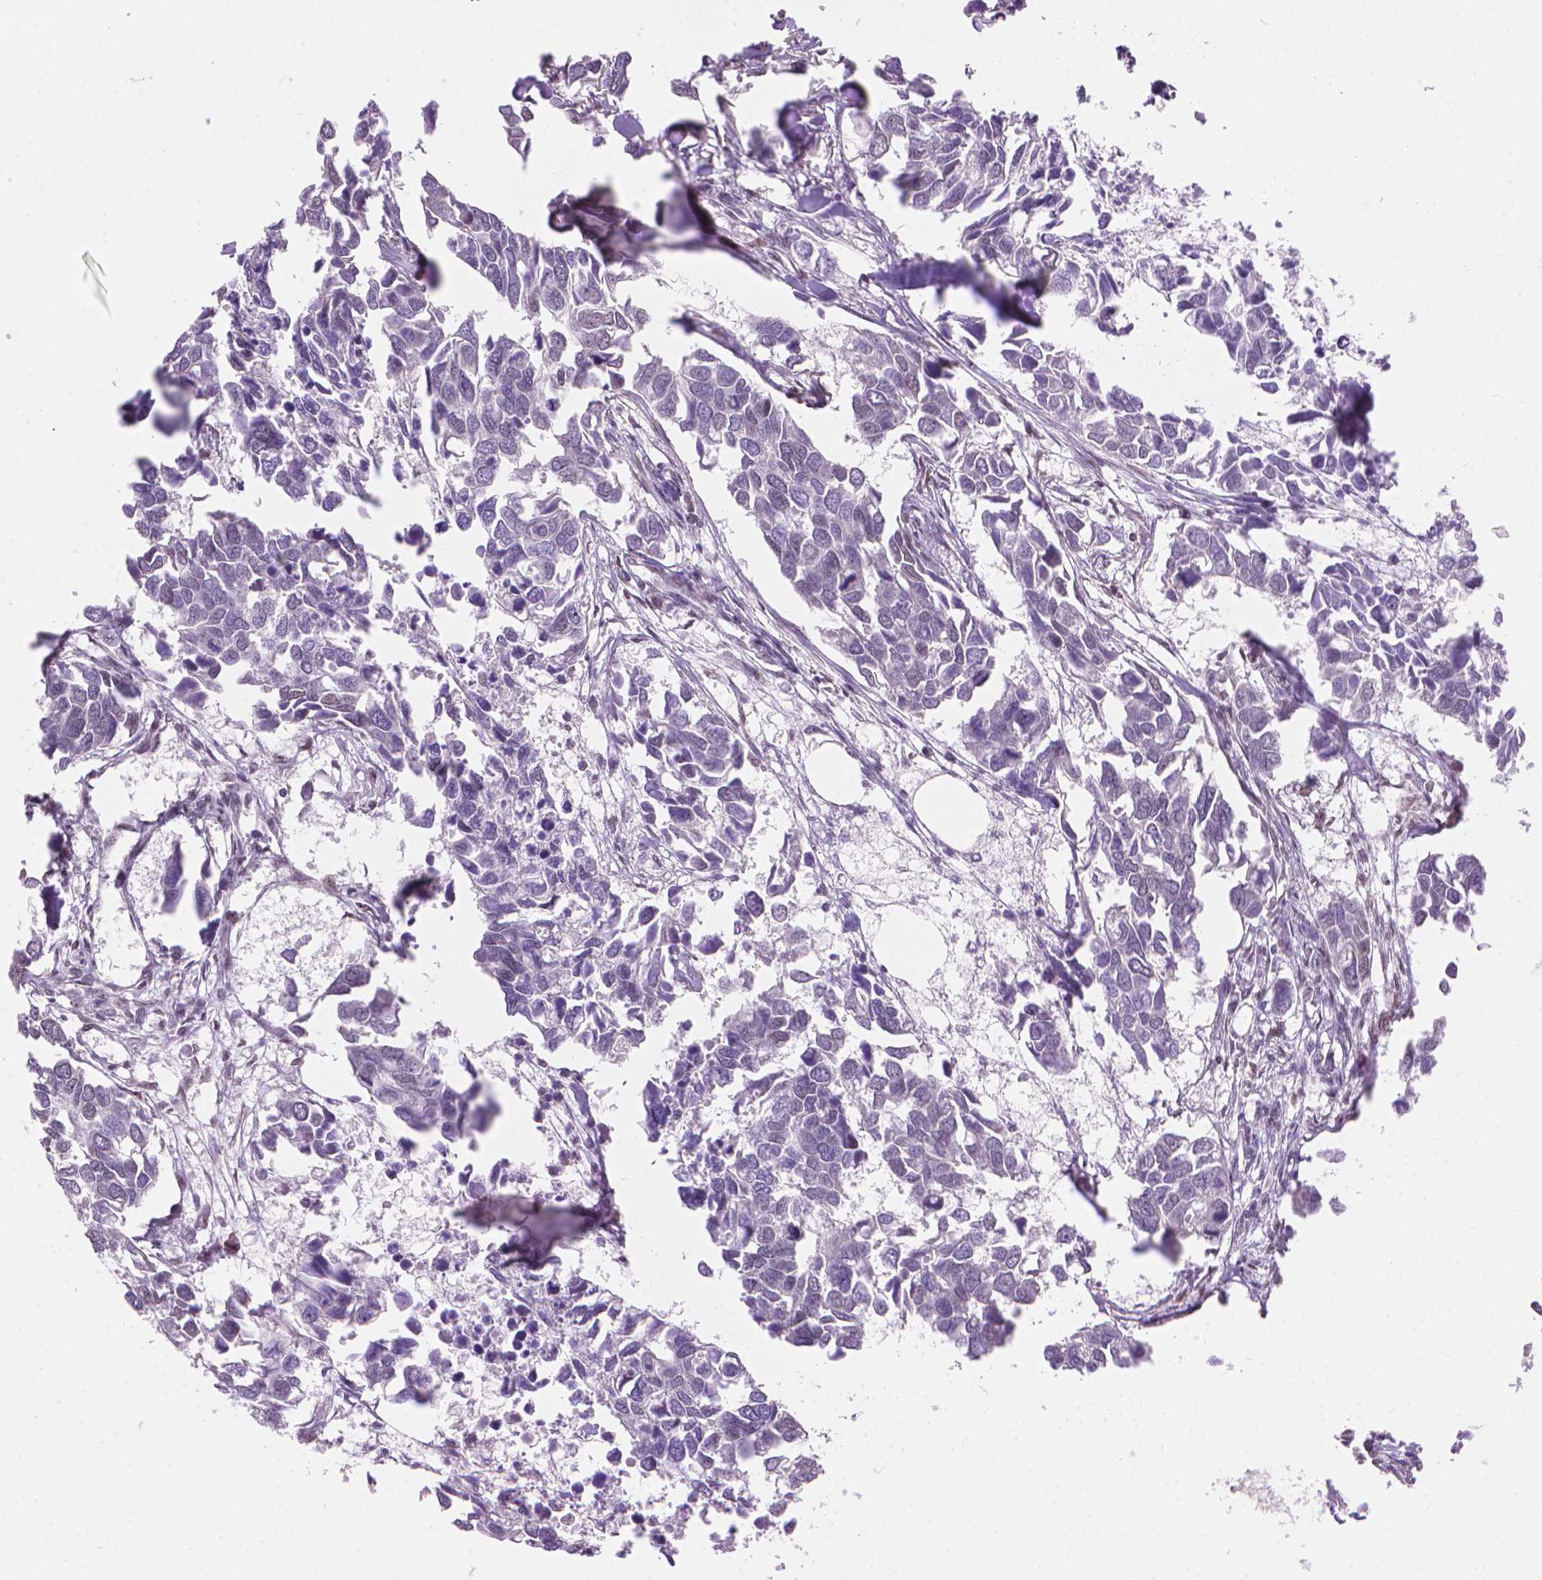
{"staining": {"intensity": "negative", "quantity": "none", "location": "none"}, "tissue": "breast cancer", "cell_type": "Tumor cells", "image_type": "cancer", "snomed": [{"axis": "morphology", "description": "Duct carcinoma"}, {"axis": "topography", "description": "Breast"}], "caption": "Breast cancer was stained to show a protein in brown. There is no significant positivity in tumor cells.", "gene": "UBN1", "patient": {"sex": "female", "age": 83}}